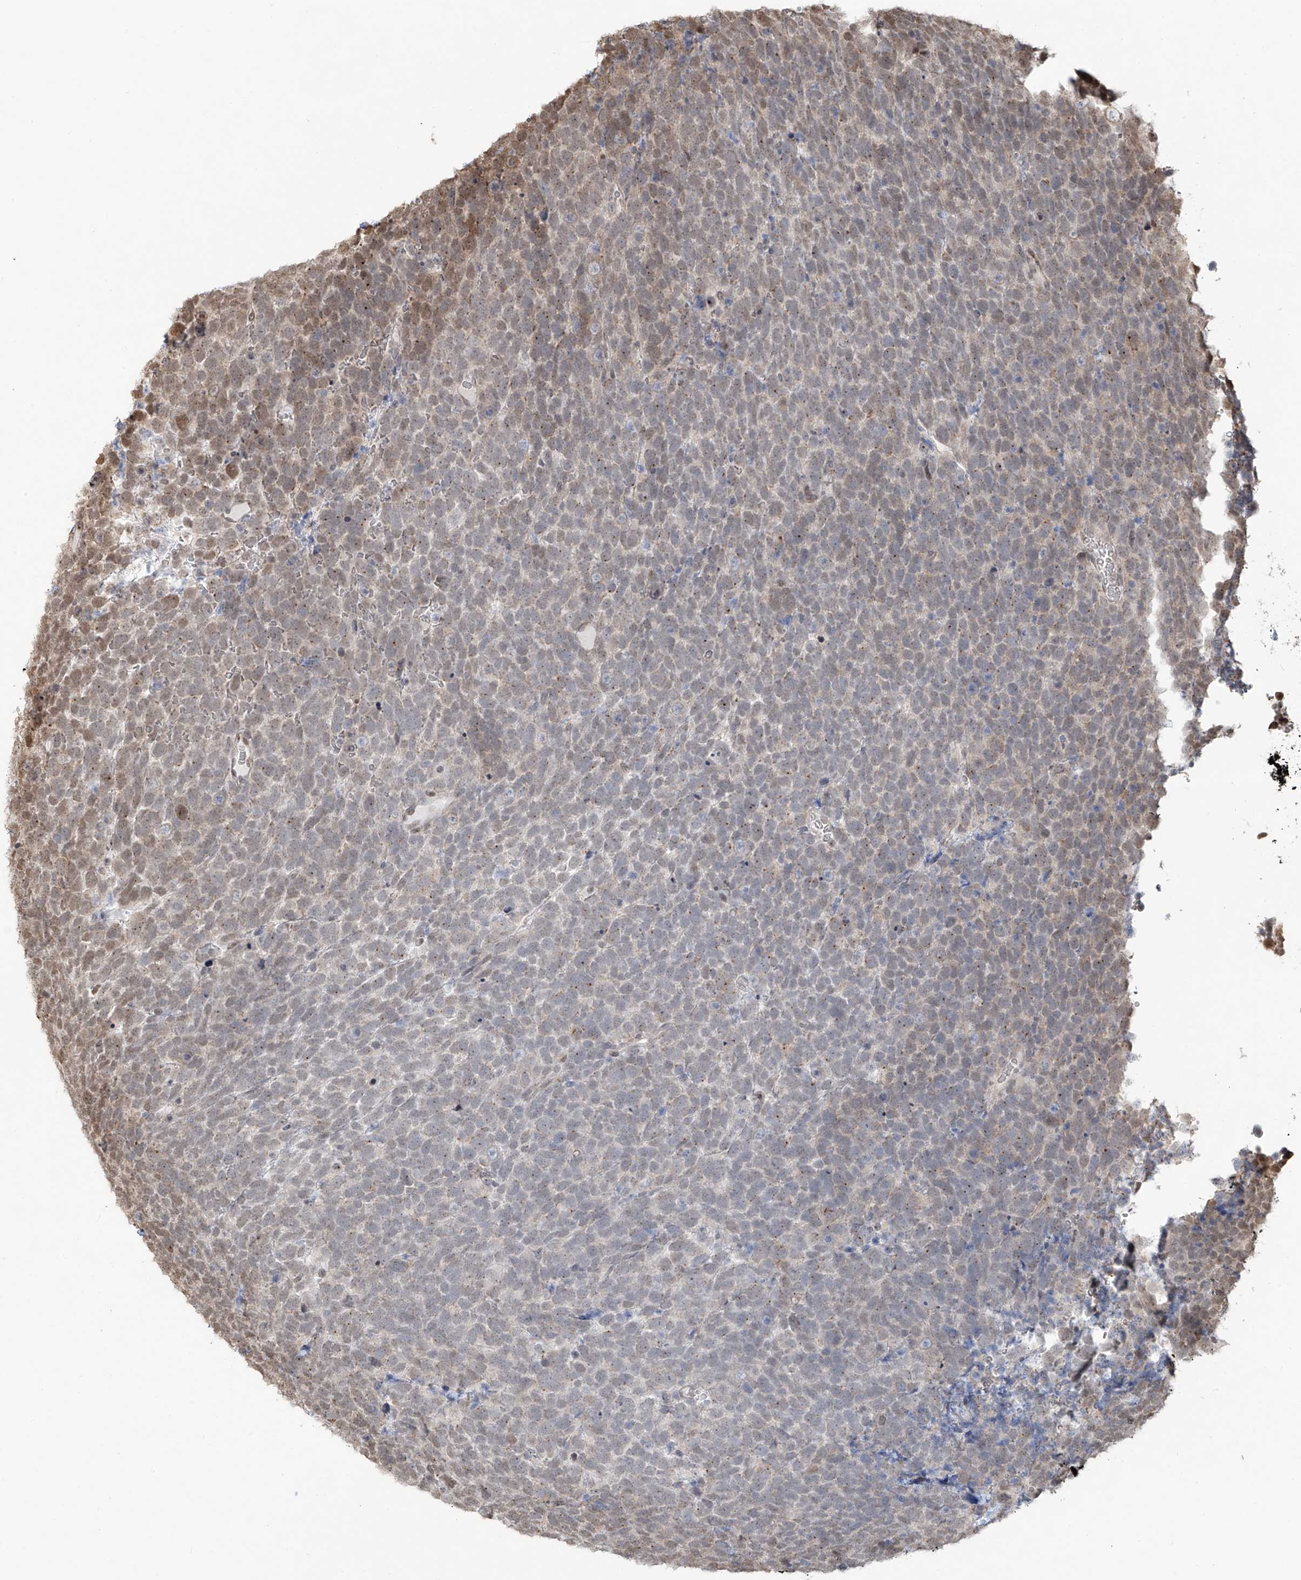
{"staining": {"intensity": "weak", "quantity": "<25%", "location": "nuclear"}, "tissue": "urothelial cancer", "cell_type": "Tumor cells", "image_type": "cancer", "snomed": [{"axis": "morphology", "description": "Urothelial carcinoma, High grade"}, {"axis": "topography", "description": "Urinary bladder"}], "caption": "Urothelial carcinoma (high-grade) was stained to show a protein in brown. There is no significant staining in tumor cells.", "gene": "VMP1", "patient": {"sex": "female", "age": 82}}